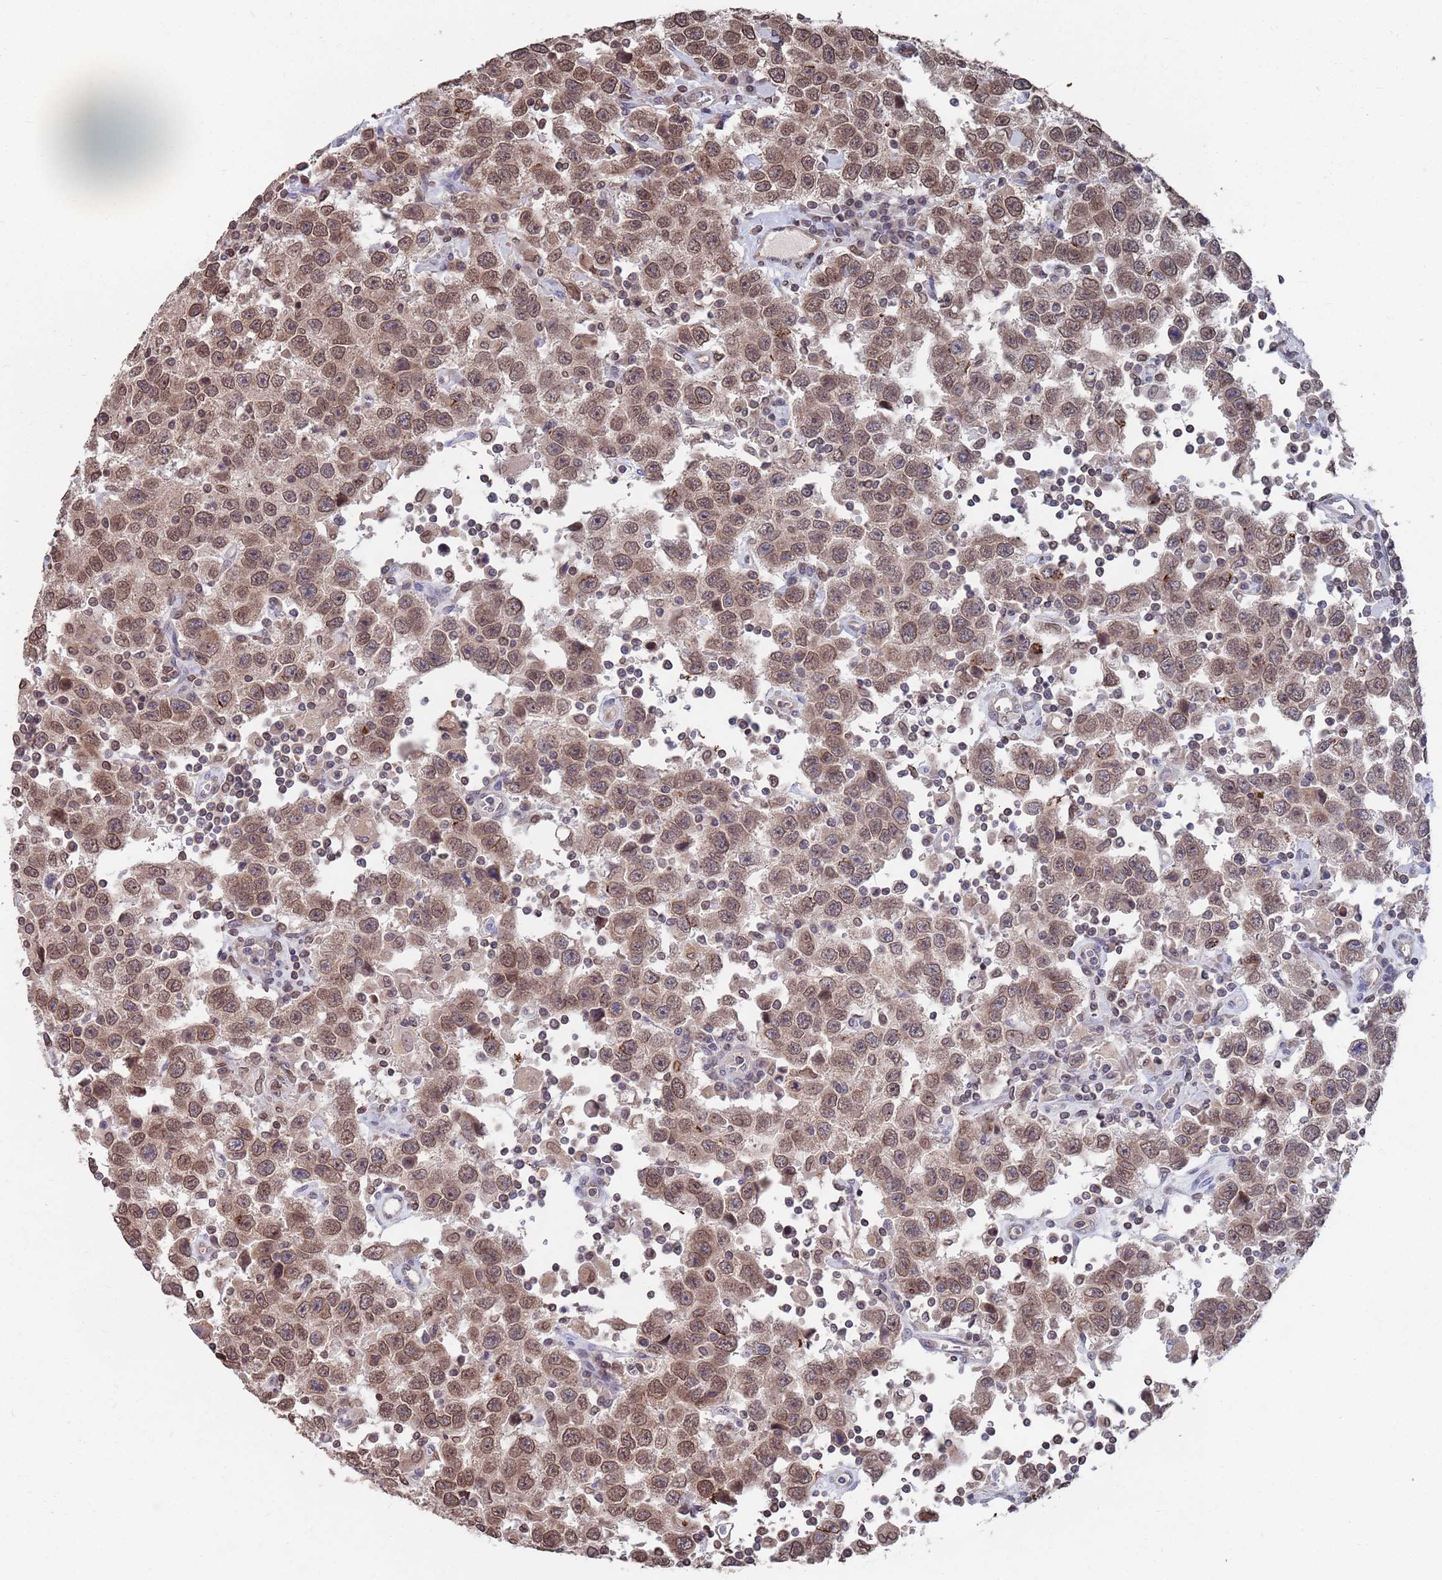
{"staining": {"intensity": "moderate", "quantity": ">75%", "location": "cytoplasmic/membranous,nuclear"}, "tissue": "testis cancer", "cell_type": "Tumor cells", "image_type": "cancer", "snomed": [{"axis": "morphology", "description": "Seminoma, NOS"}, {"axis": "topography", "description": "Testis"}], "caption": "There is medium levels of moderate cytoplasmic/membranous and nuclear positivity in tumor cells of seminoma (testis), as demonstrated by immunohistochemical staining (brown color).", "gene": "SDHAF3", "patient": {"sex": "male", "age": 41}}